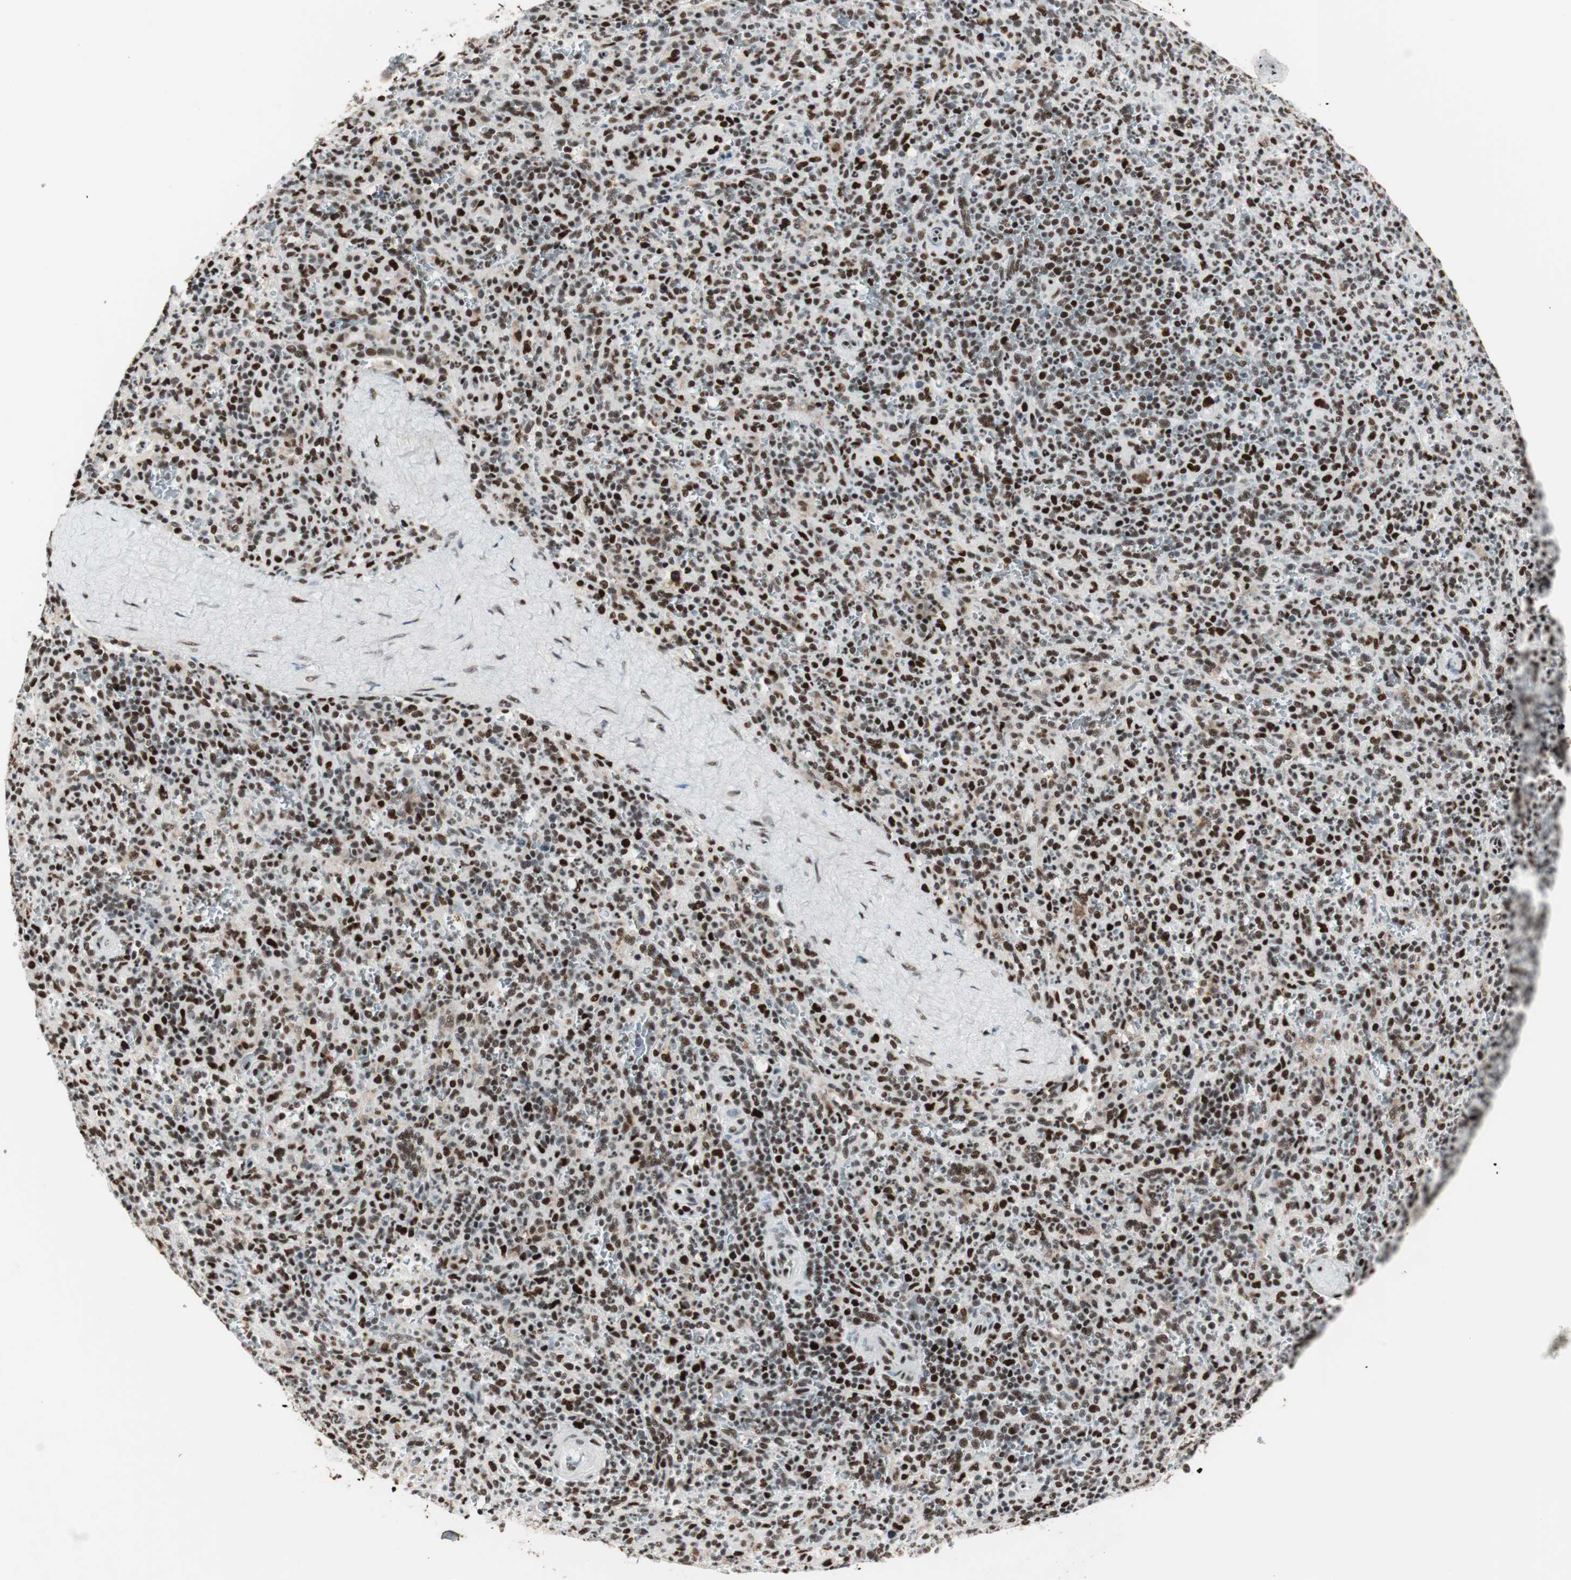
{"staining": {"intensity": "strong", "quantity": ">75%", "location": "nuclear"}, "tissue": "spleen", "cell_type": "Cells in red pulp", "image_type": "normal", "snomed": [{"axis": "morphology", "description": "Normal tissue, NOS"}, {"axis": "topography", "description": "Spleen"}], "caption": "Immunohistochemistry (IHC) staining of unremarkable spleen, which shows high levels of strong nuclear positivity in approximately >75% of cells in red pulp indicating strong nuclear protein expression. The staining was performed using DAB (3,3'-diaminobenzidine) (brown) for protein detection and nuclei were counterstained in hematoxylin (blue).", "gene": "PSME3", "patient": {"sex": "male", "age": 36}}